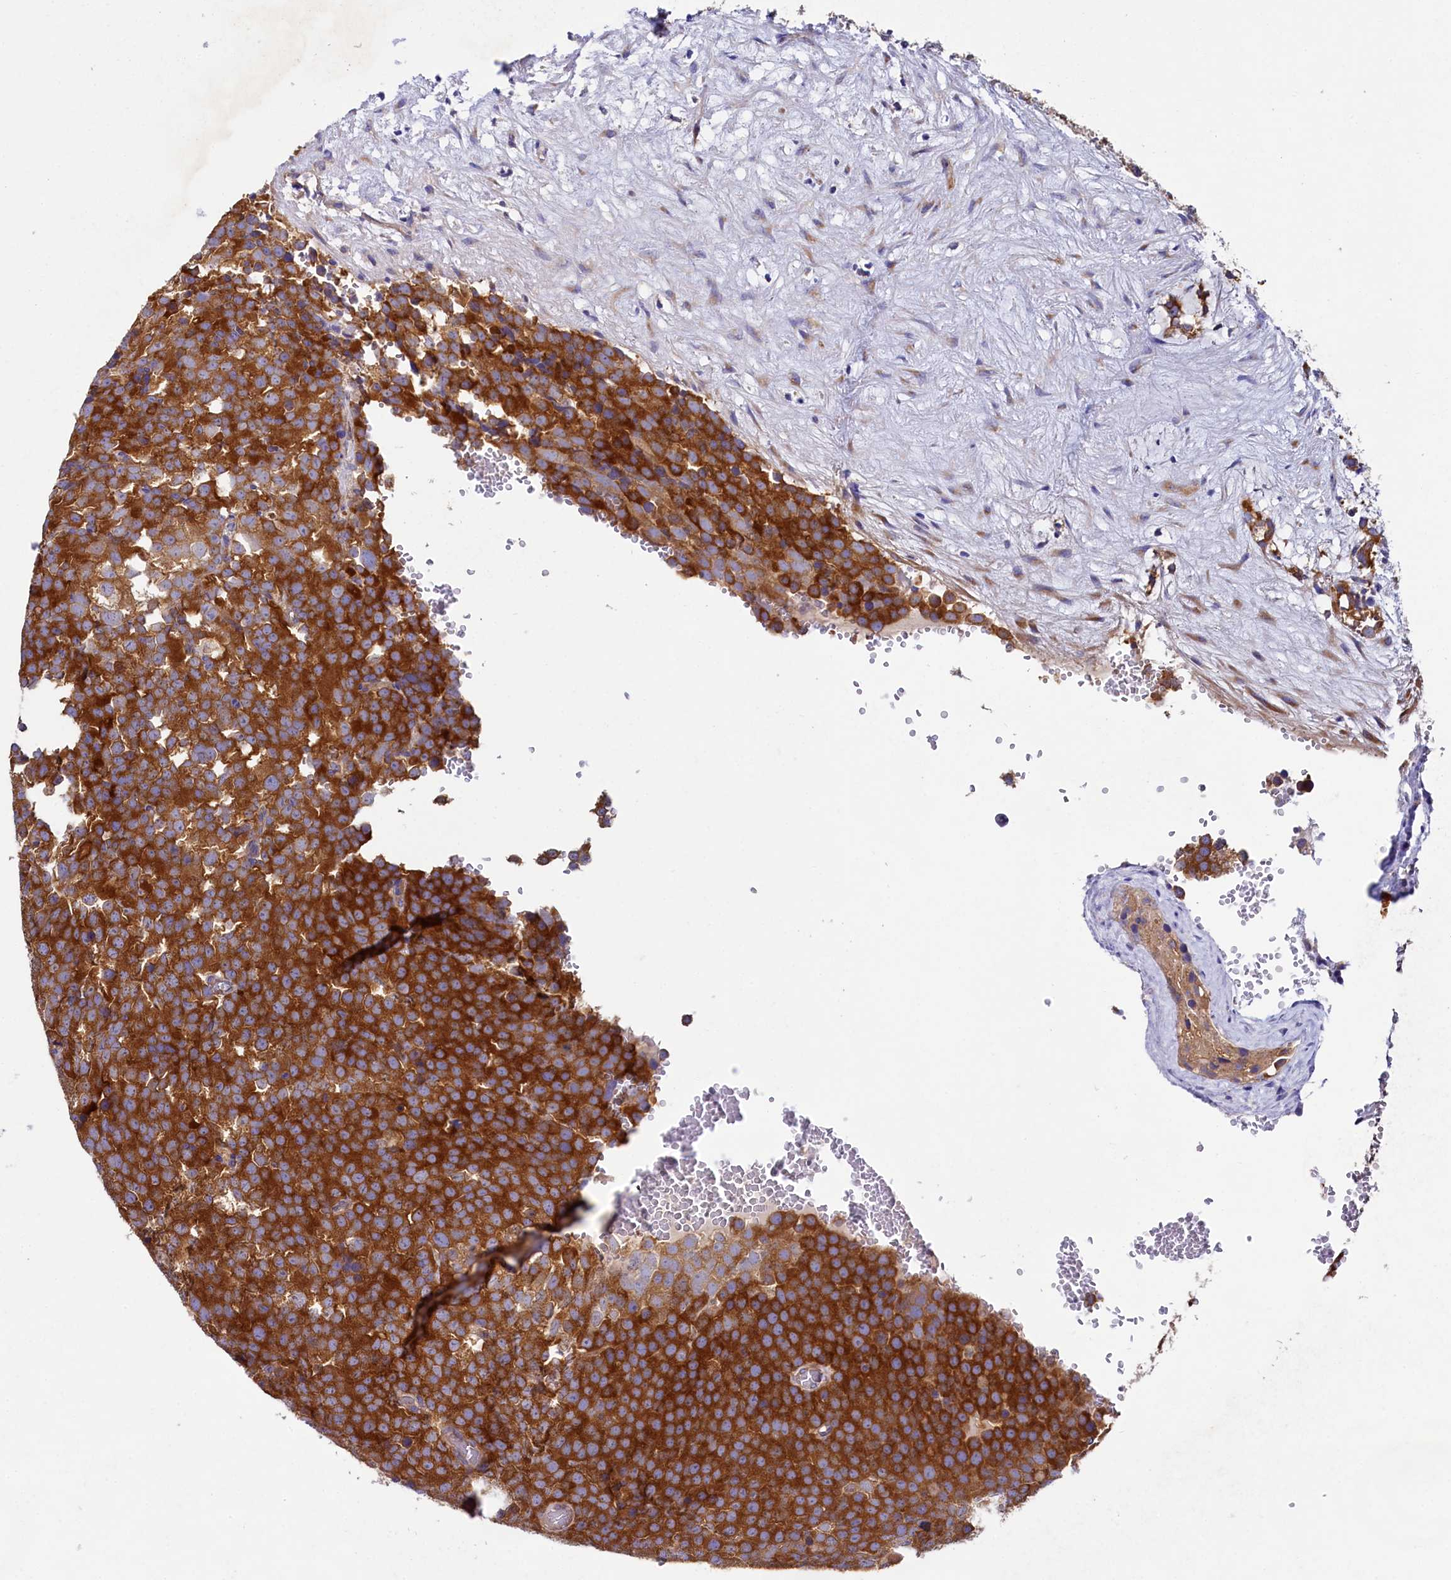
{"staining": {"intensity": "strong", "quantity": ">75%", "location": "cytoplasmic/membranous"}, "tissue": "testis cancer", "cell_type": "Tumor cells", "image_type": "cancer", "snomed": [{"axis": "morphology", "description": "Seminoma, NOS"}, {"axis": "topography", "description": "Testis"}], "caption": "Protein analysis of testis cancer (seminoma) tissue reveals strong cytoplasmic/membranous expression in about >75% of tumor cells.", "gene": "QARS1", "patient": {"sex": "male", "age": 71}}